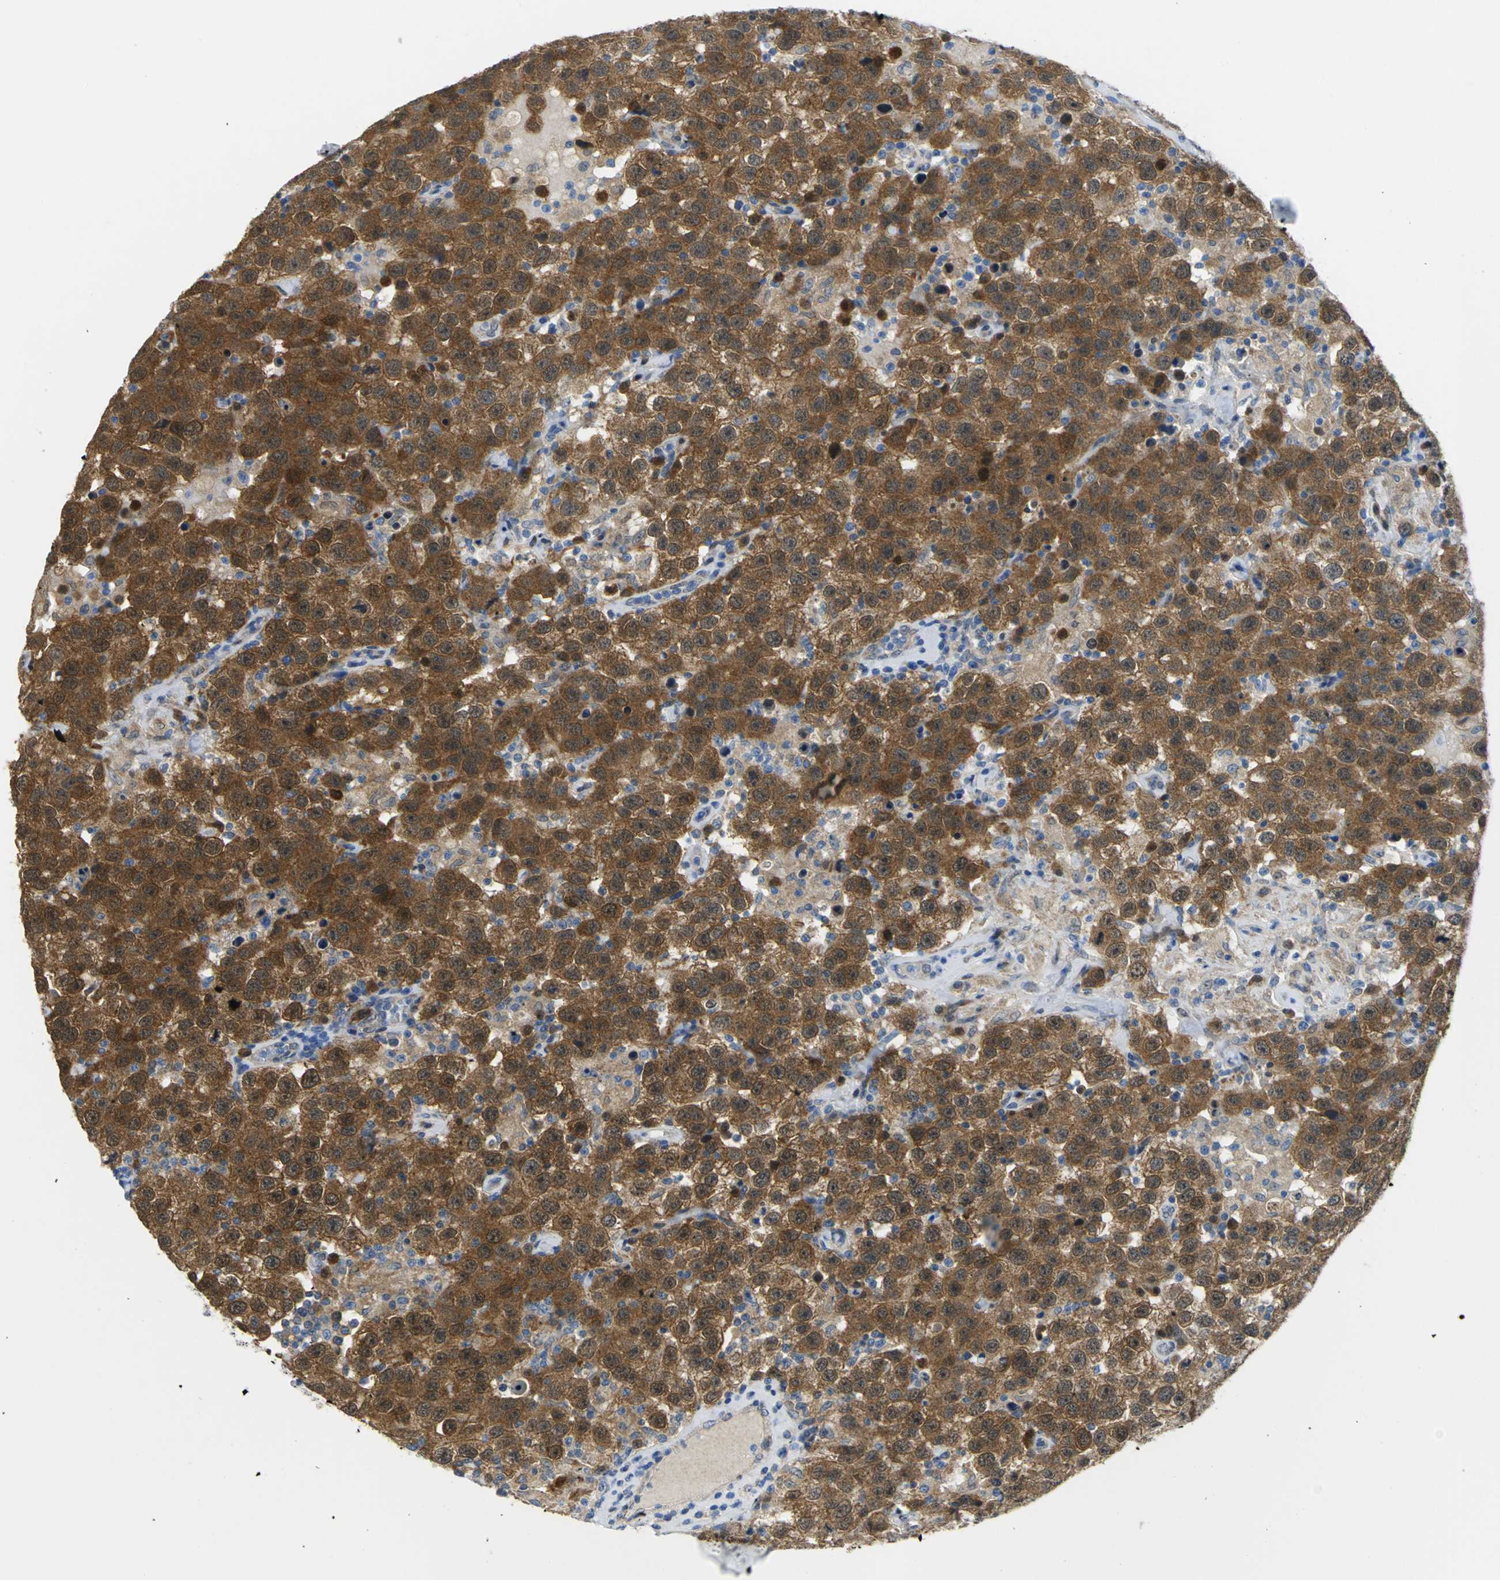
{"staining": {"intensity": "moderate", "quantity": ">75%", "location": "cytoplasmic/membranous"}, "tissue": "testis cancer", "cell_type": "Tumor cells", "image_type": "cancer", "snomed": [{"axis": "morphology", "description": "Seminoma, NOS"}, {"axis": "topography", "description": "Testis"}], "caption": "DAB (3,3'-diaminobenzidine) immunohistochemical staining of testis cancer (seminoma) reveals moderate cytoplasmic/membranous protein expression in approximately >75% of tumor cells.", "gene": "PGM3", "patient": {"sex": "male", "age": 41}}